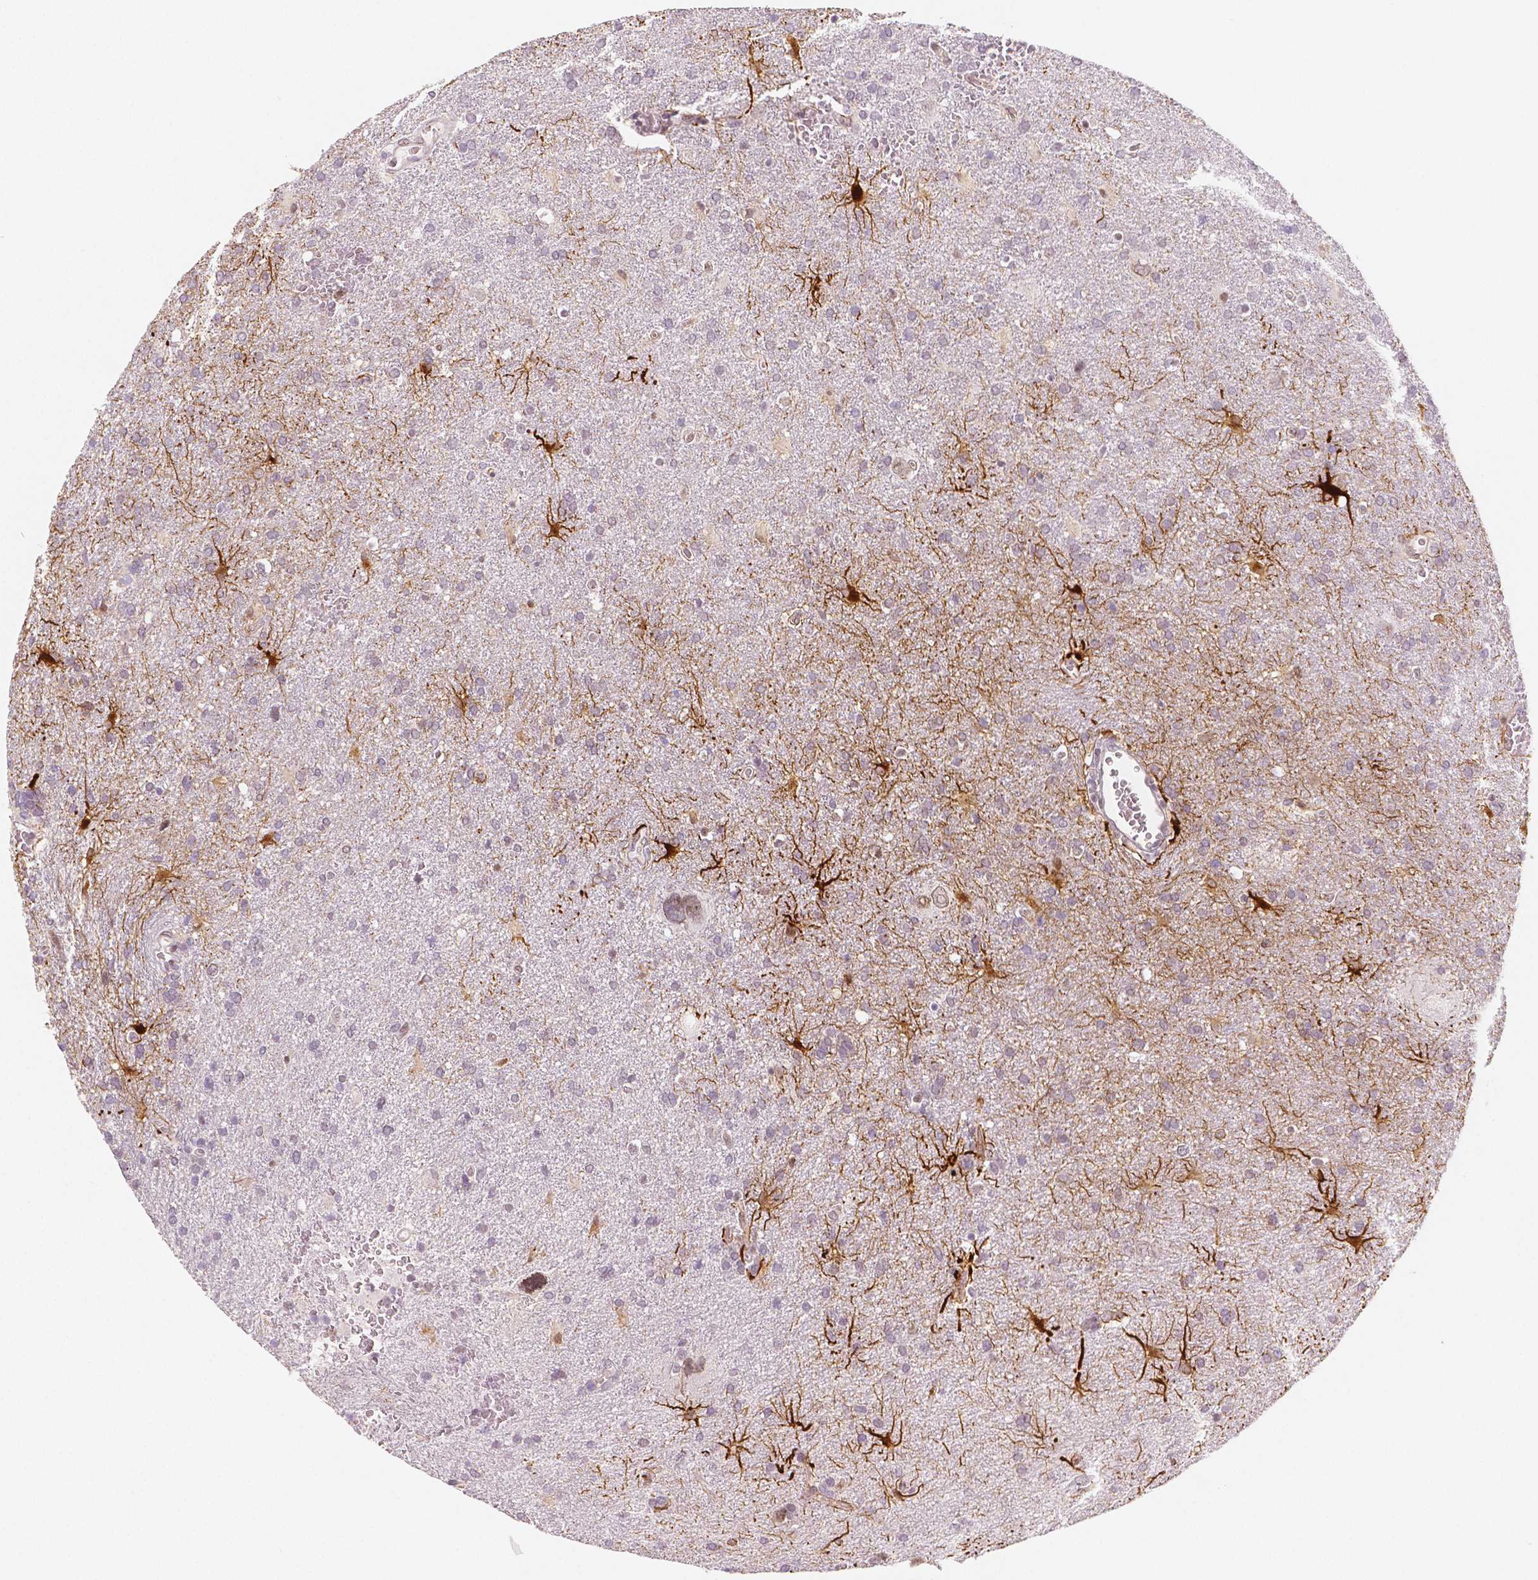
{"staining": {"intensity": "negative", "quantity": "none", "location": "none"}, "tissue": "glioma", "cell_type": "Tumor cells", "image_type": "cancer", "snomed": [{"axis": "morphology", "description": "Glioma, malignant, Low grade"}, {"axis": "topography", "description": "Brain"}], "caption": "A histopathology image of human glioma is negative for staining in tumor cells. Nuclei are stained in blue.", "gene": "KDM5B", "patient": {"sex": "male", "age": 66}}